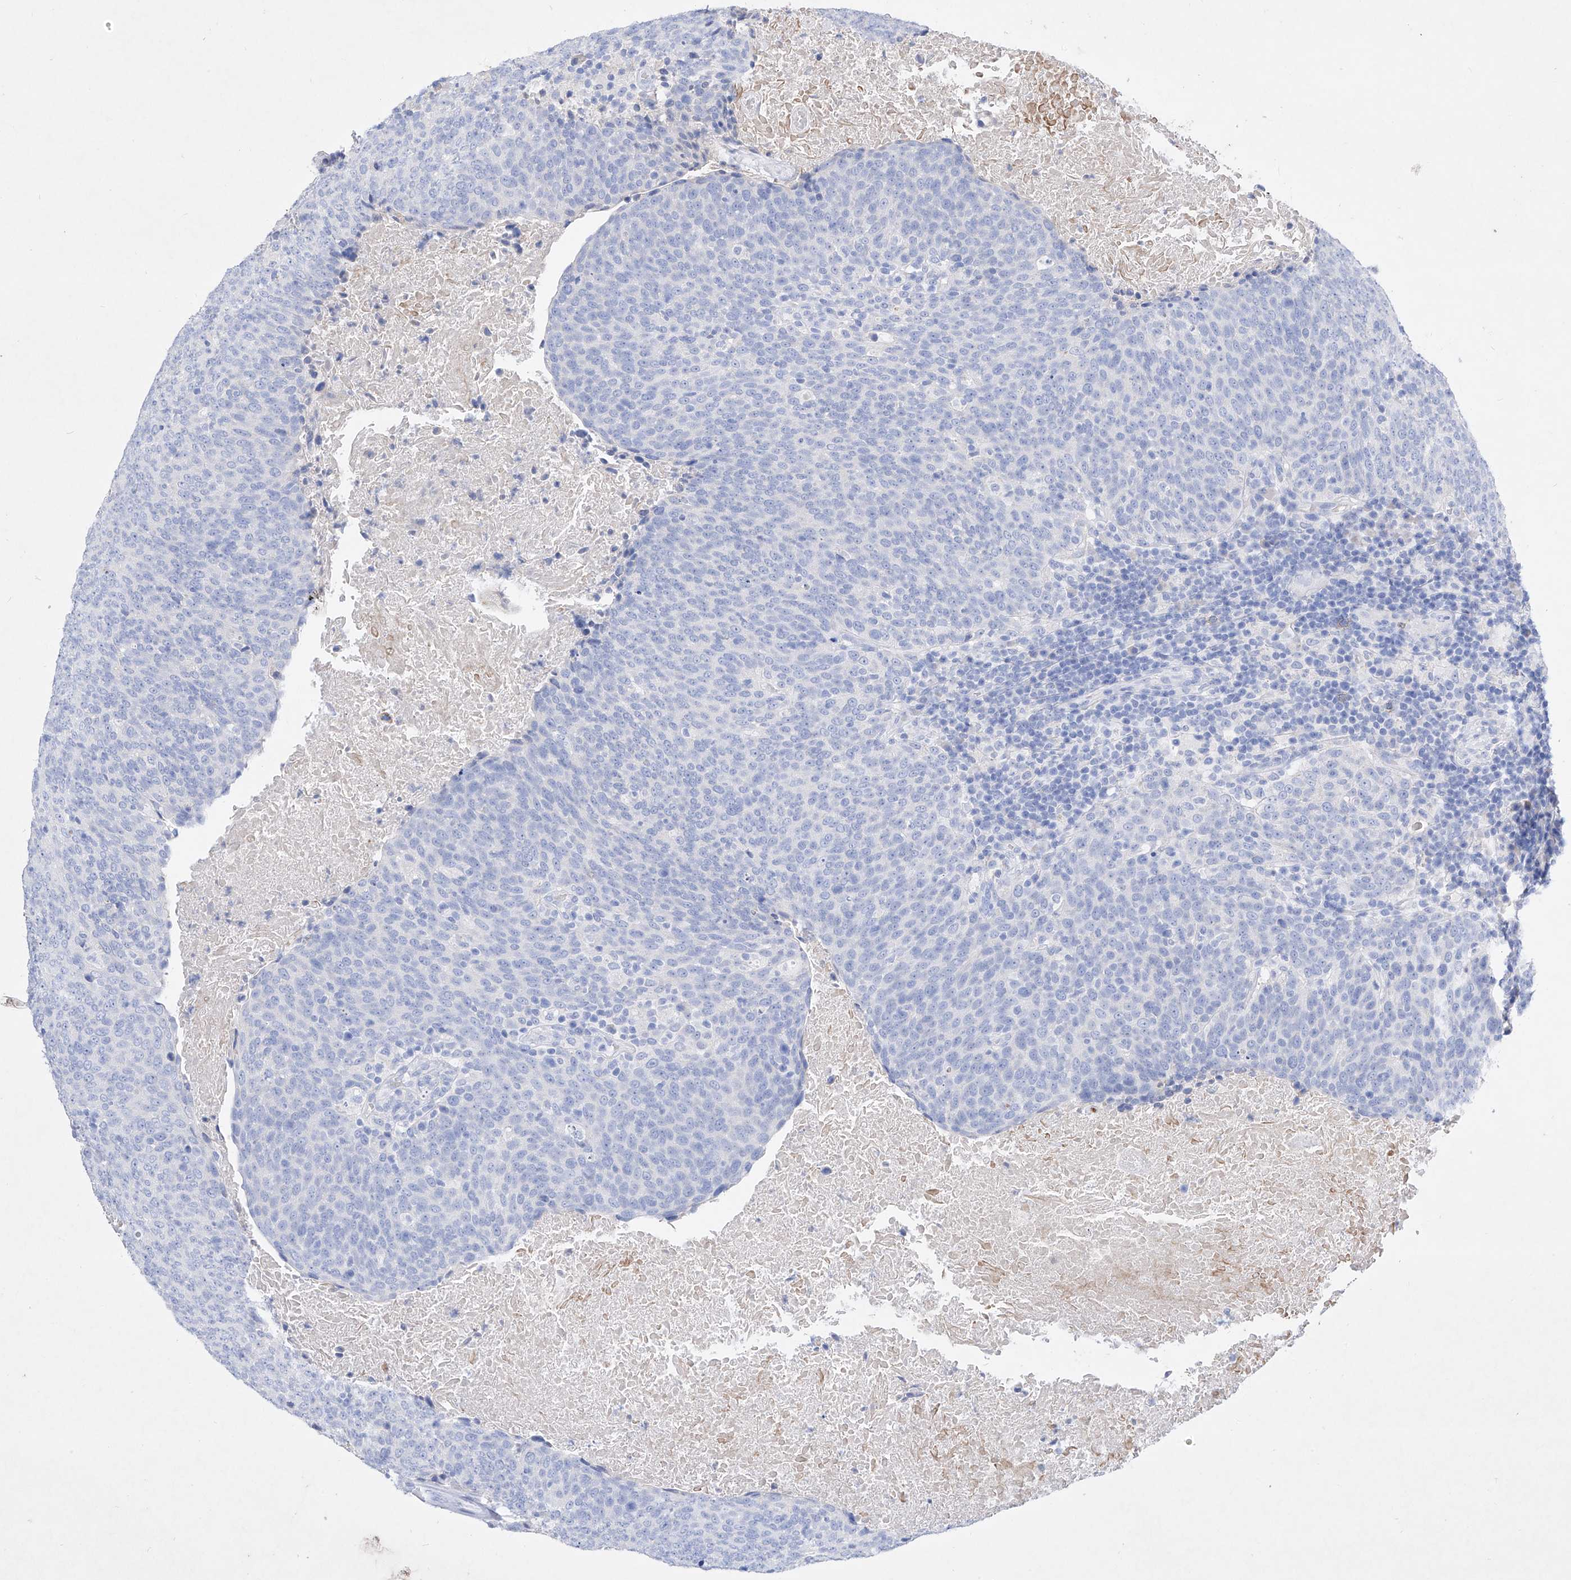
{"staining": {"intensity": "negative", "quantity": "none", "location": "none"}, "tissue": "head and neck cancer", "cell_type": "Tumor cells", "image_type": "cancer", "snomed": [{"axis": "morphology", "description": "Squamous cell carcinoma, NOS"}, {"axis": "morphology", "description": "Squamous cell carcinoma, metastatic, NOS"}, {"axis": "topography", "description": "Lymph node"}, {"axis": "topography", "description": "Head-Neck"}], "caption": "This is a image of IHC staining of head and neck metastatic squamous cell carcinoma, which shows no staining in tumor cells.", "gene": "TM7SF2", "patient": {"sex": "male", "age": 62}}